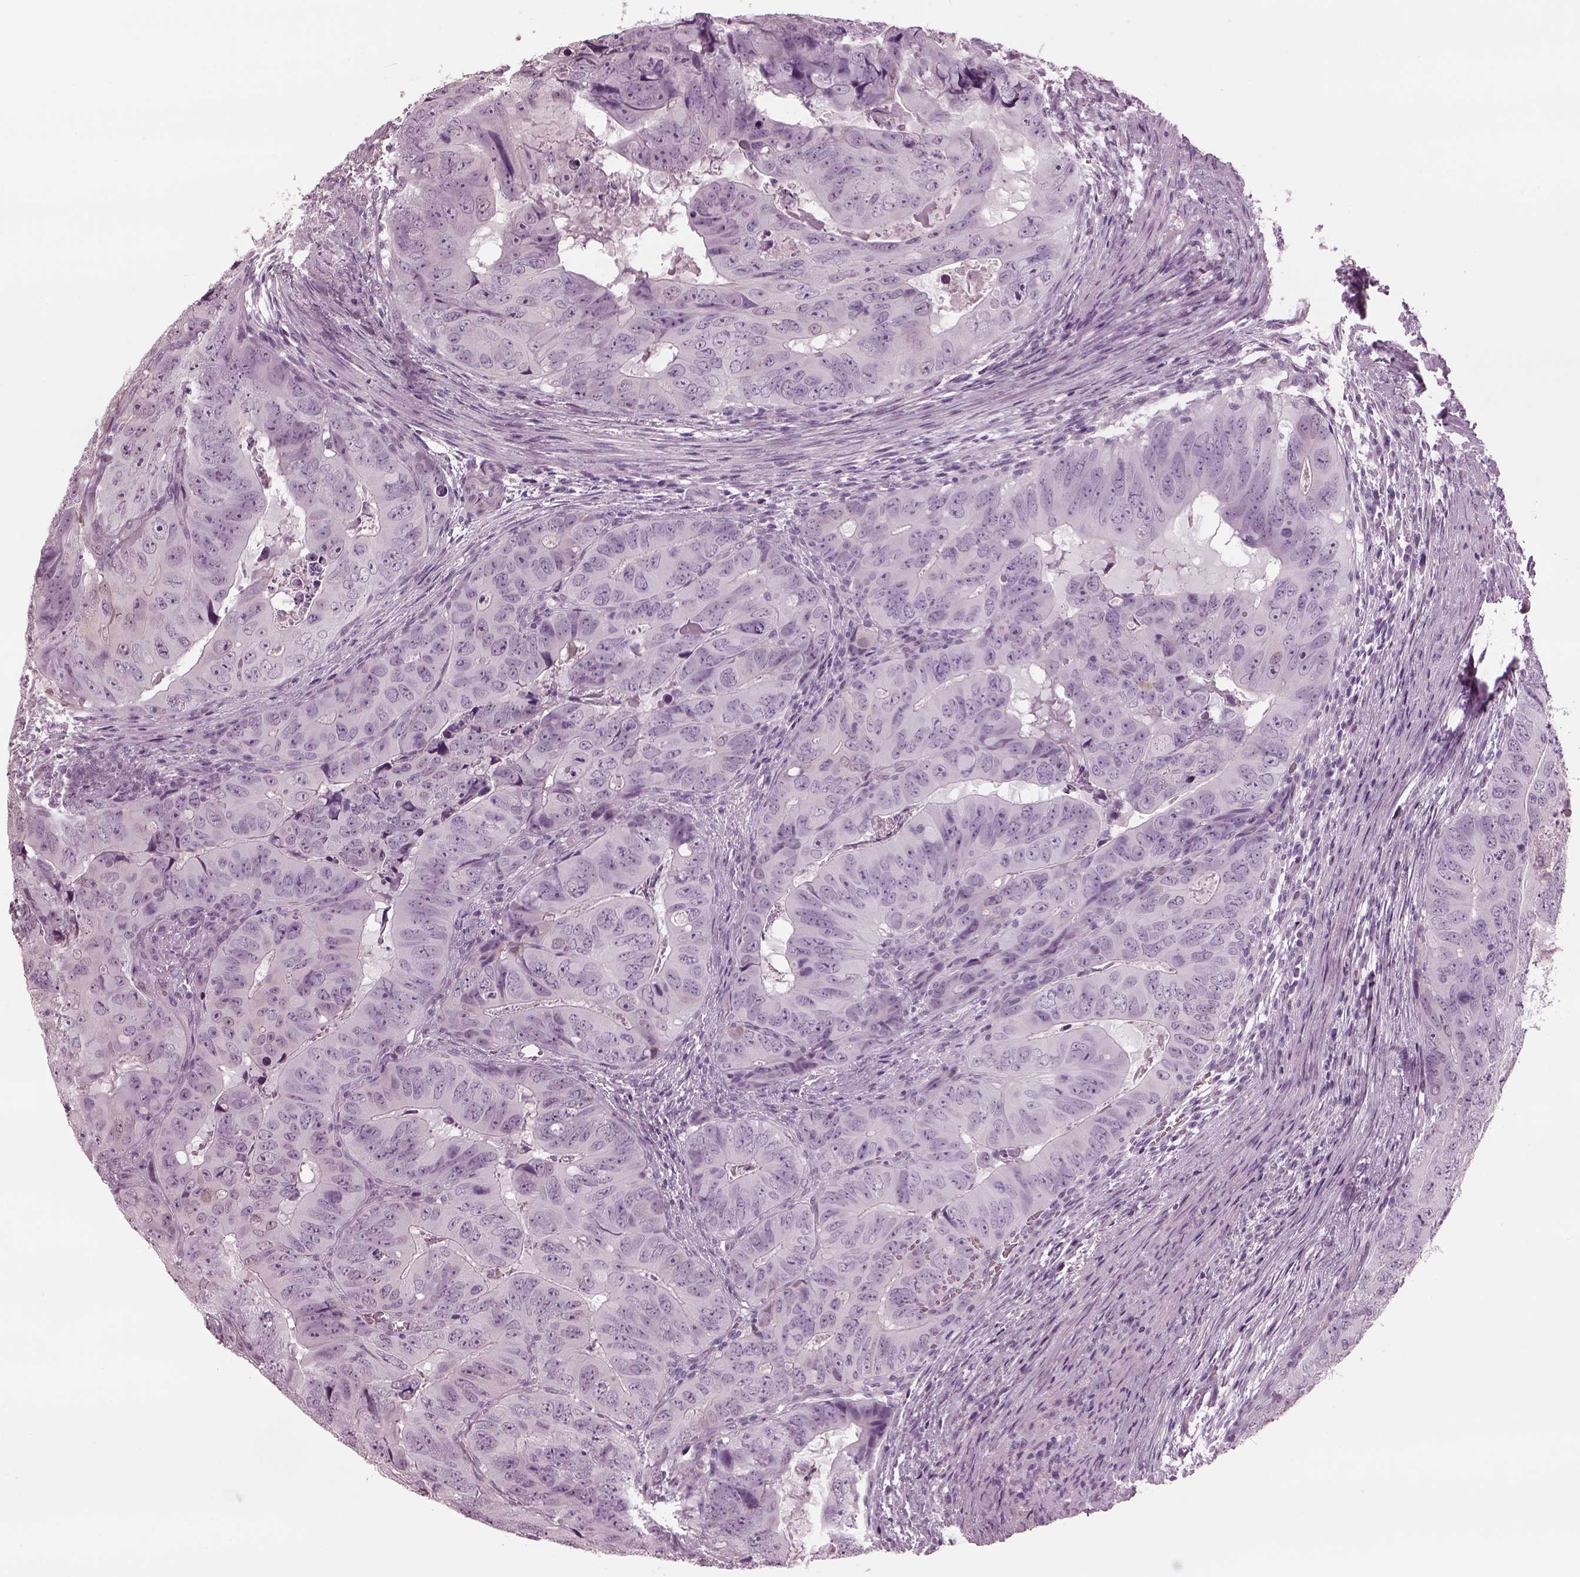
{"staining": {"intensity": "negative", "quantity": "none", "location": "none"}, "tissue": "colorectal cancer", "cell_type": "Tumor cells", "image_type": "cancer", "snomed": [{"axis": "morphology", "description": "Adenocarcinoma, NOS"}, {"axis": "topography", "description": "Colon"}], "caption": "DAB immunohistochemical staining of colorectal cancer (adenocarcinoma) exhibits no significant staining in tumor cells.", "gene": "TPPP2", "patient": {"sex": "male", "age": 79}}